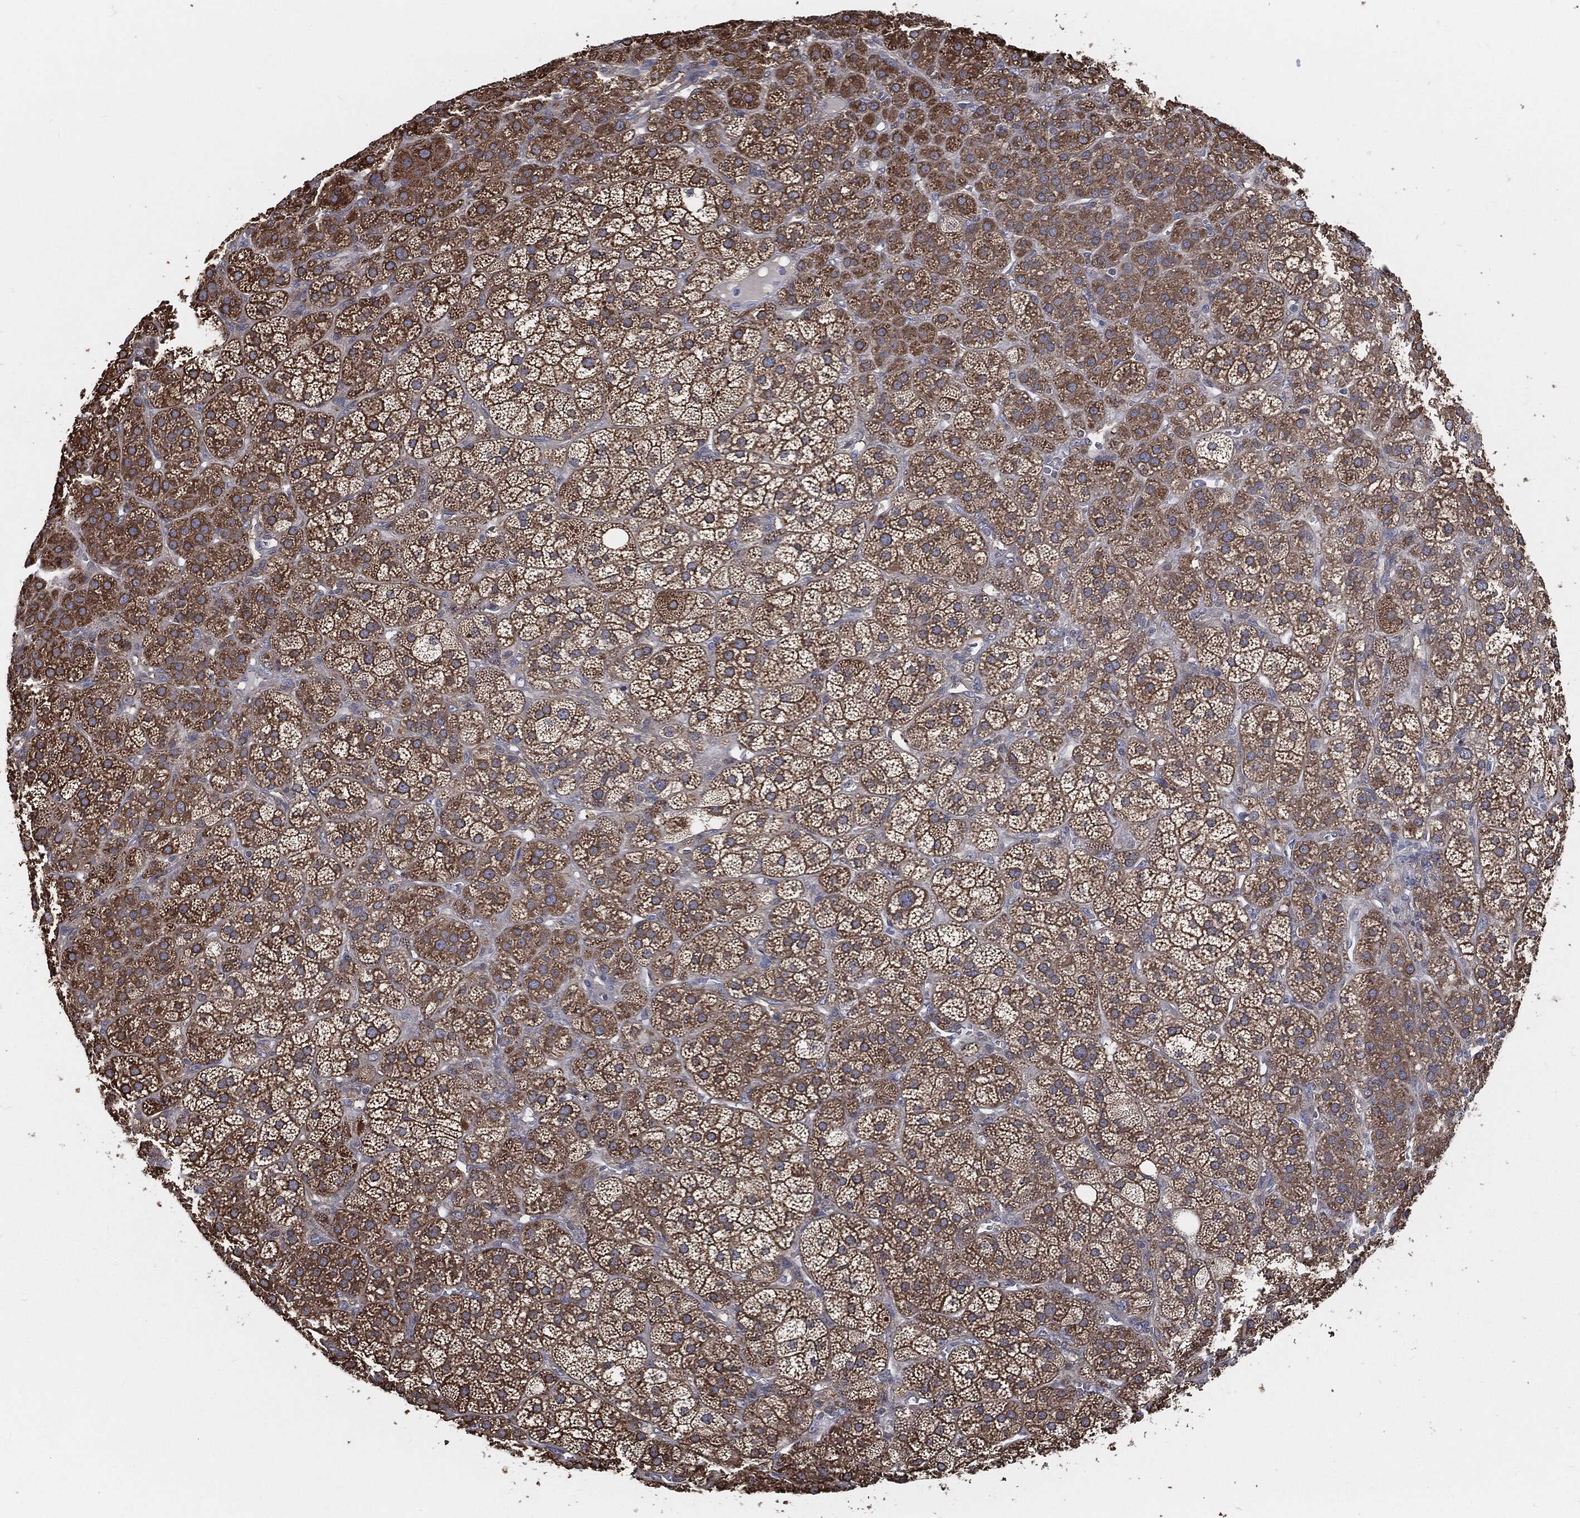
{"staining": {"intensity": "moderate", "quantity": ">75%", "location": "cytoplasmic/membranous"}, "tissue": "adrenal gland", "cell_type": "Glandular cells", "image_type": "normal", "snomed": [{"axis": "morphology", "description": "Normal tissue, NOS"}, {"axis": "topography", "description": "Adrenal gland"}], "caption": "IHC photomicrograph of normal human adrenal gland stained for a protein (brown), which demonstrates medium levels of moderate cytoplasmic/membranous positivity in about >75% of glandular cells.", "gene": "PRDX4", "patient": {"sex": "female", "age": 60}}